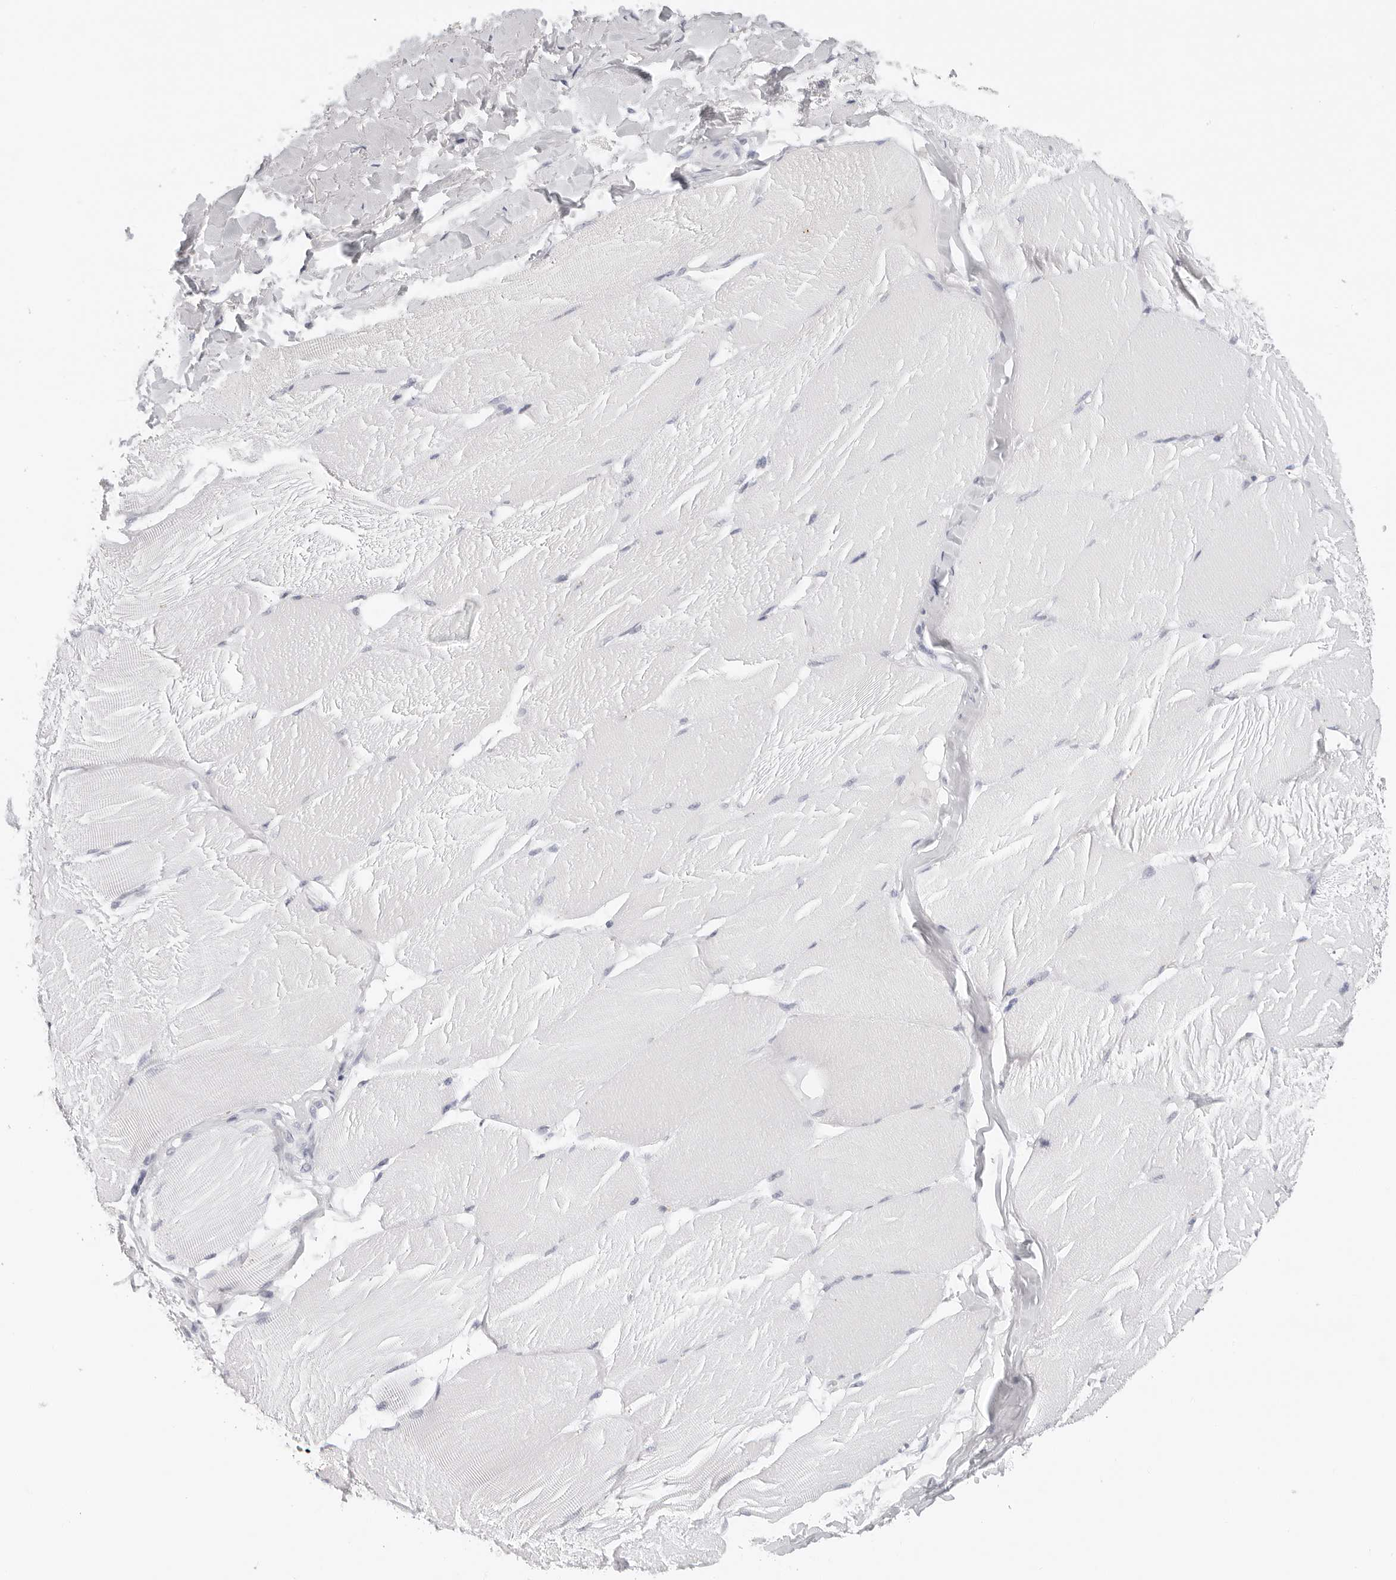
{"staining": {"intensity": "negative", "quantity": "none", "location": "none"}, "tissue": "skeletal muscle", "cell_type": "Myocytes", "image_type": "normal", "snomed": [{"axis": "morphology", "description": "Normal tissue, NOS"}, {"axis": "topography", "description": "Skin"}, {"axis": "topography", "description": "Skeletal muscle"}], "caption": "An IHC micrograph of normal skeletal muscle is shown. There is no staining in myocytes of skeletal muscle.", "gene": "CST1", "patient": {"sex": "male", "age": 83}}